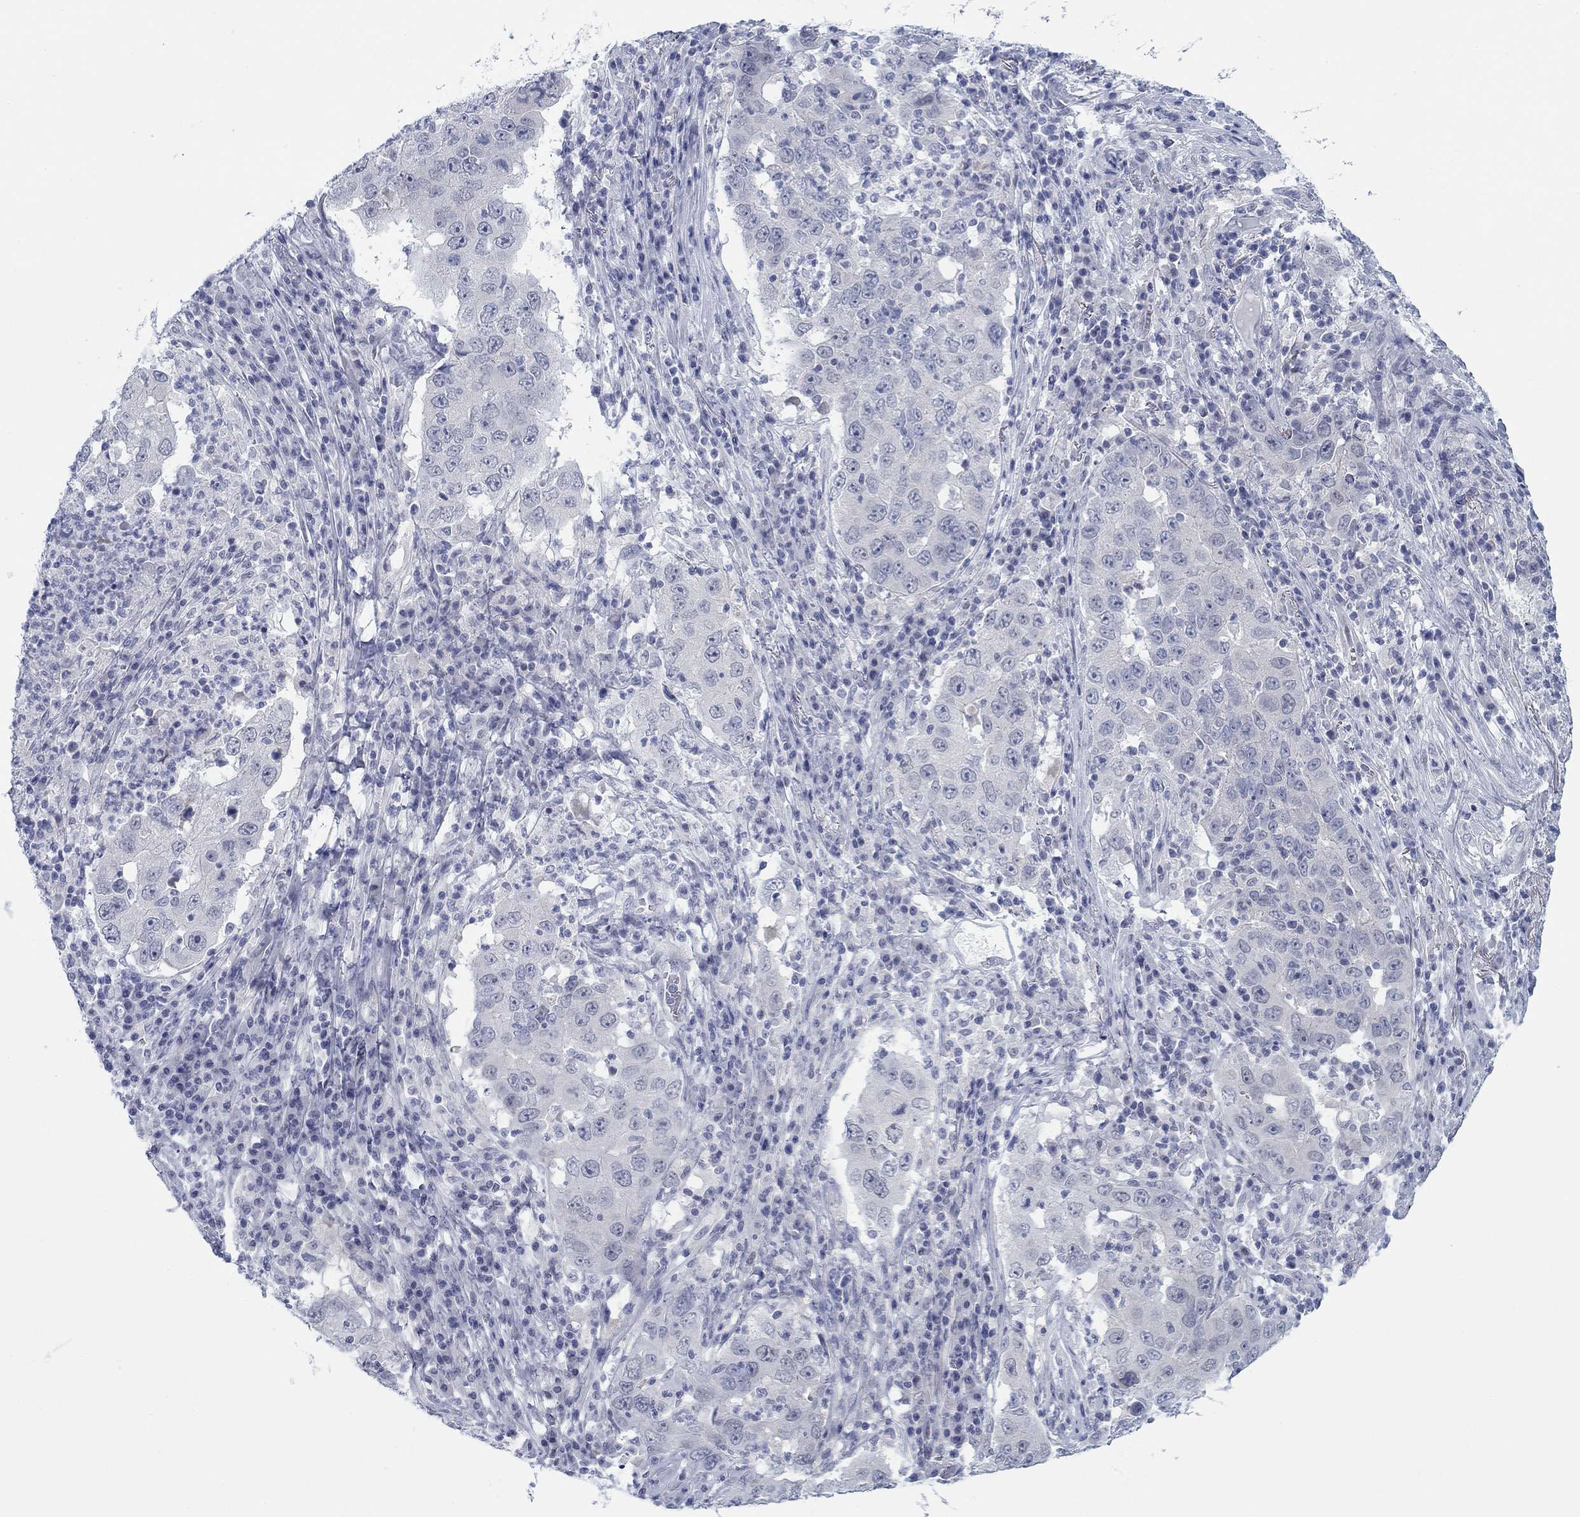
{"staining": {"intensity": "negative", "quantity": "none", "location": "none"}, "tissue": "lung cancer", "cell_type": "Tumor cells", "image_type": "cancer", "snomed": [{"axis": "morphology", "description": "Adenocarcinoma, NOS"}, {"axis": "topography", "description": "Lung"}], "caption": "This is a image of immunohistochemistry staining of lung cancer (adenocarcinoma), which shows no expression in tumor cells. Nuclei are stained in blue.", "gene": "DNAL1", "patient": {"sex": "male", "age": 73}}